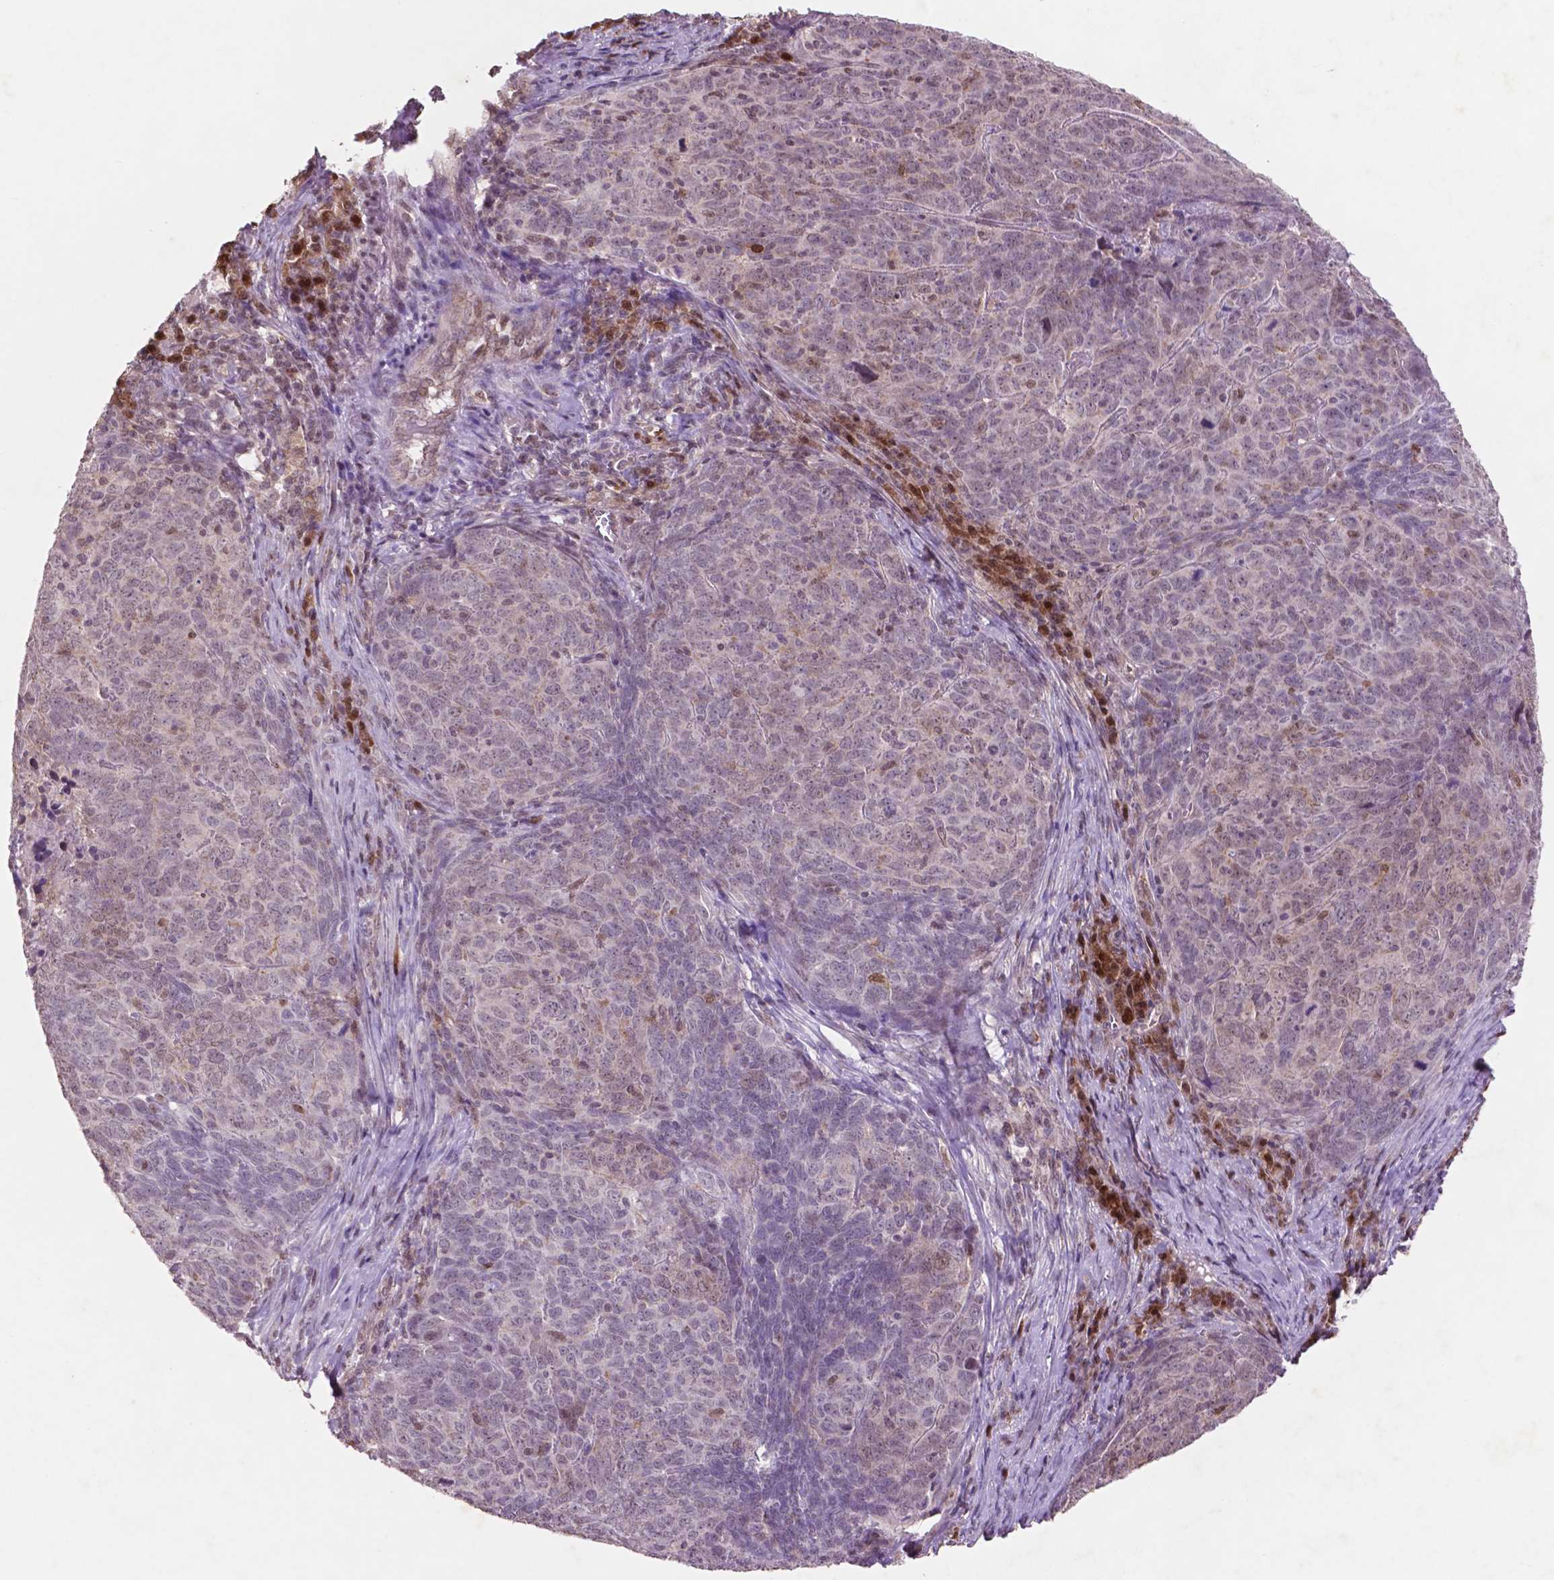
{"staining": {"intensity": "negative", "quantity": "none", "location": "none"}, "tissue": "skin cancer", "cell_type": "Tumor cells", "image_type": "cancer", "snomed": [{"axis": "morphology", "description": "Squamous cell carcinoma, NOS"}, {"axis": "topography", "description": "Skin"}, {"axis": "topography", "description": "Anal"}], "caption": "Skin cancer (squamous cell carcinoma) stained for a protein using immunohistochemistry reveals no positivity tumor cells.", "gene": "GLRX", "patient": {"sex": "female", "age": 51}}